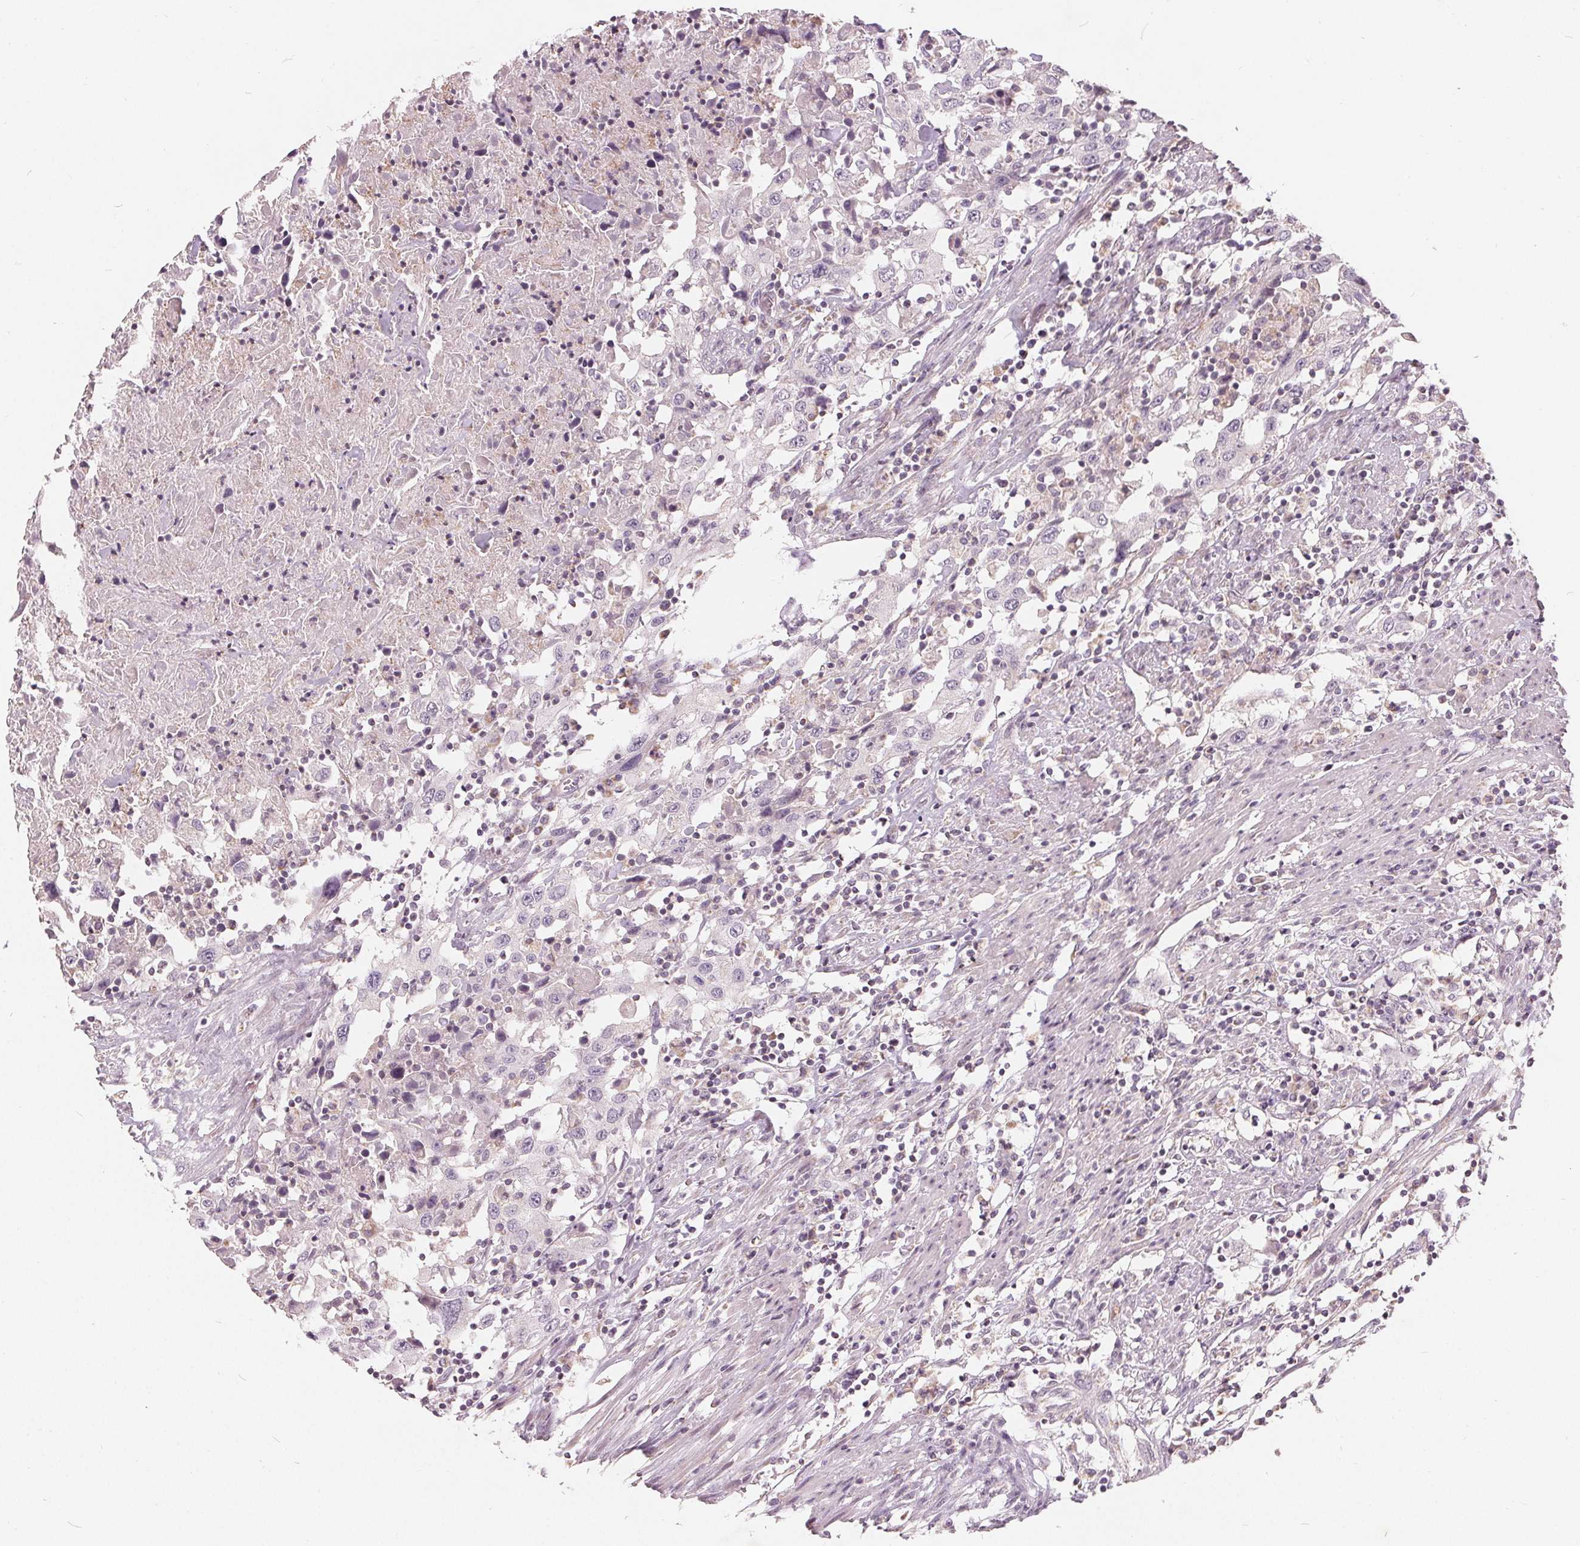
{"staining": {"intensity": "negative", "quantity": "none", "location": "none"}, "tissue": "urothelial cancer", "cell_type": "Tumor cells", "image_type": "cancer", "snomed": [{"axis": "morphology", "description": "Urothelial carcinoma, High grade"}, {"axis": "topography", "description": "Urinary bladder"}], "caption": "The IHC image has no significant staining in tumor cells of urothelial carcinoma (high-grade) tissue.", "gene": "TRIM60", "patient": {"sex": "male", "age": 61}}